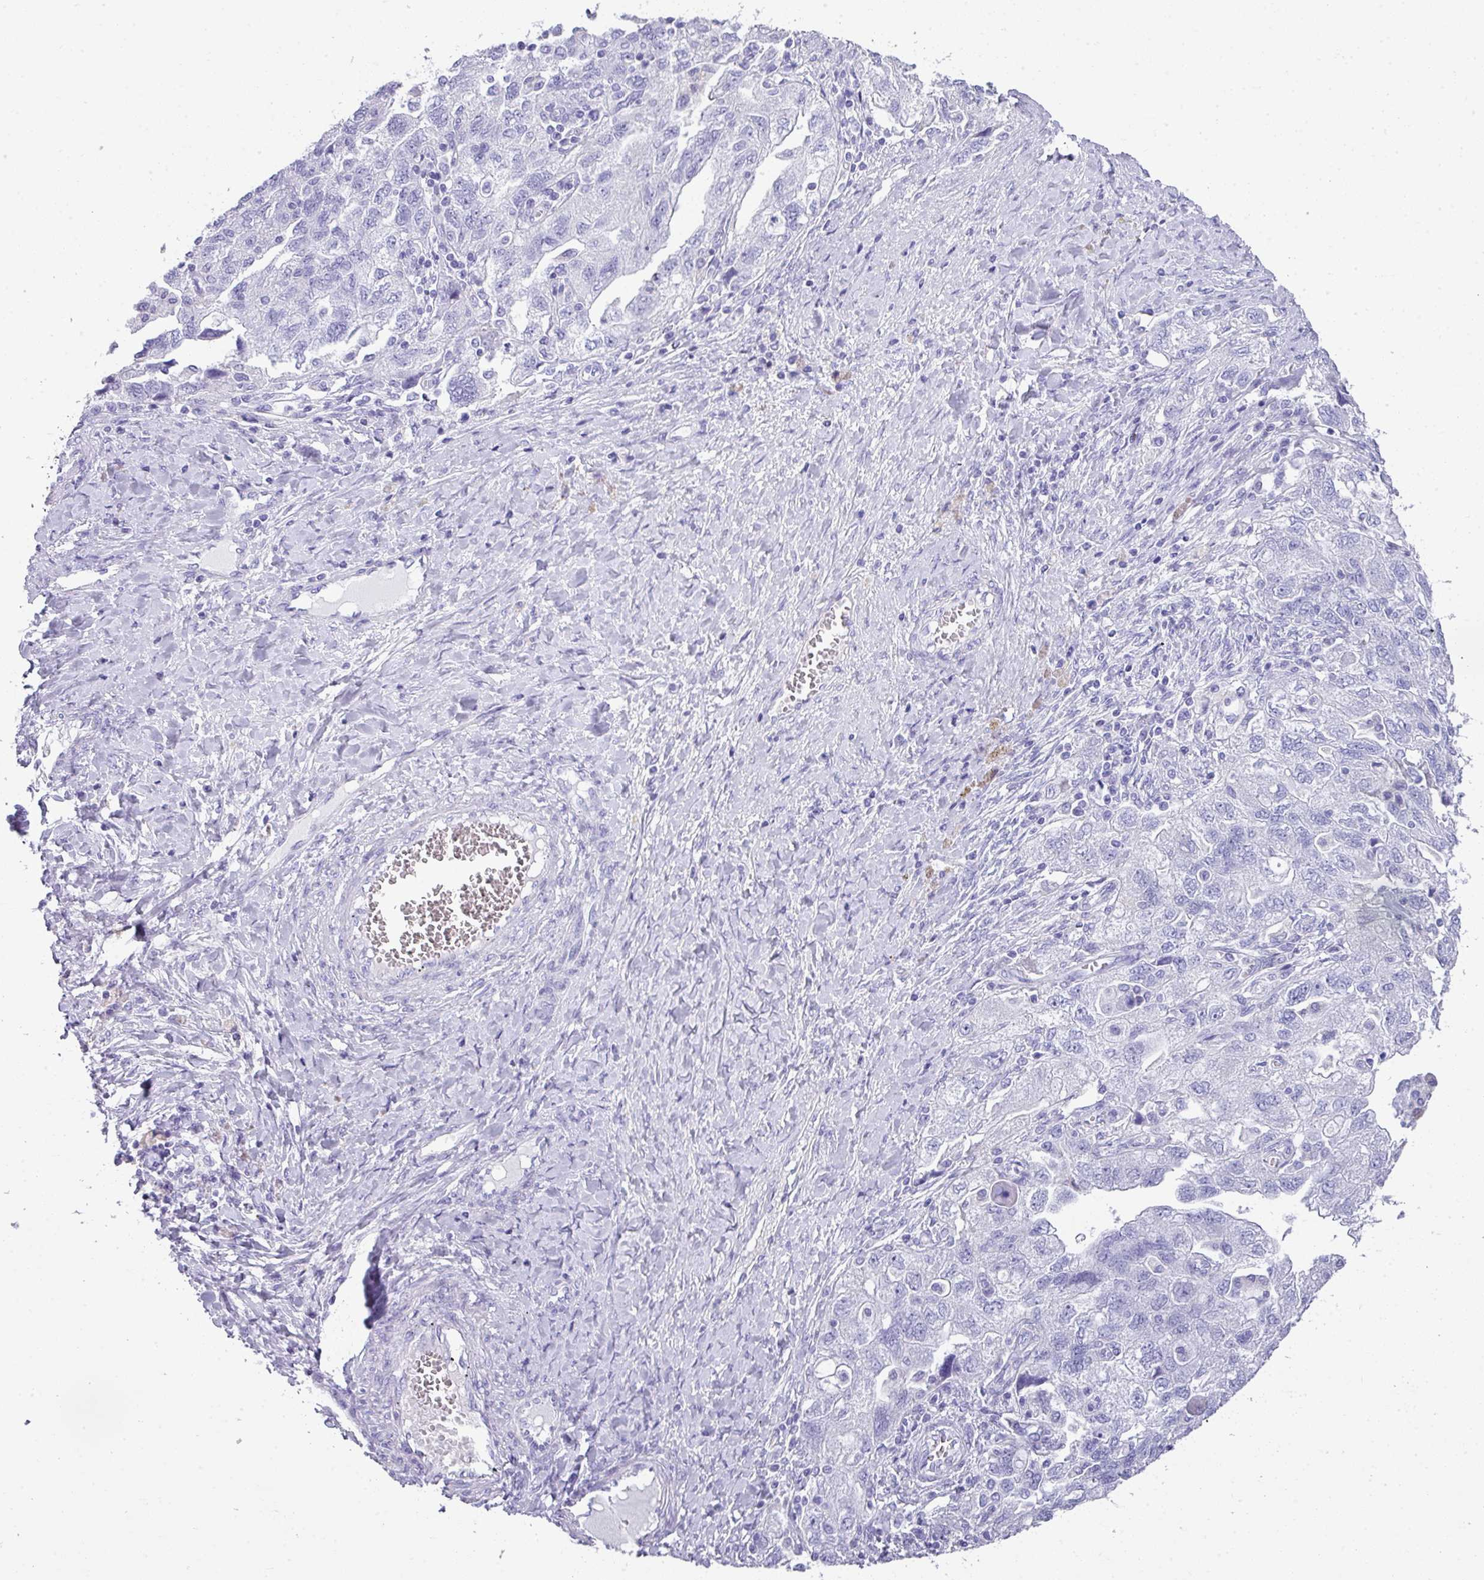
{"staining": {"intensity": "negative", "quantity": "none", "location": "none"}, "tissue": "ovarian cancer", "cell_type": "Tumor cells", "image_type": "cancer", "snomed": [{"axis": "morphology", "description": "Carcinoma, NOS"}, {"axis": "morphology", "description": "Cystadenocarcinoma, serous, NOS"}, {"axis": "topography", "description": "Ovary"}], "caption": "An image of ovarian cancer stained for a protein exhibits no brown staining in tumor cells.", "gene": "ZNF568", "patient": {"sex": "female", "age": 69}}